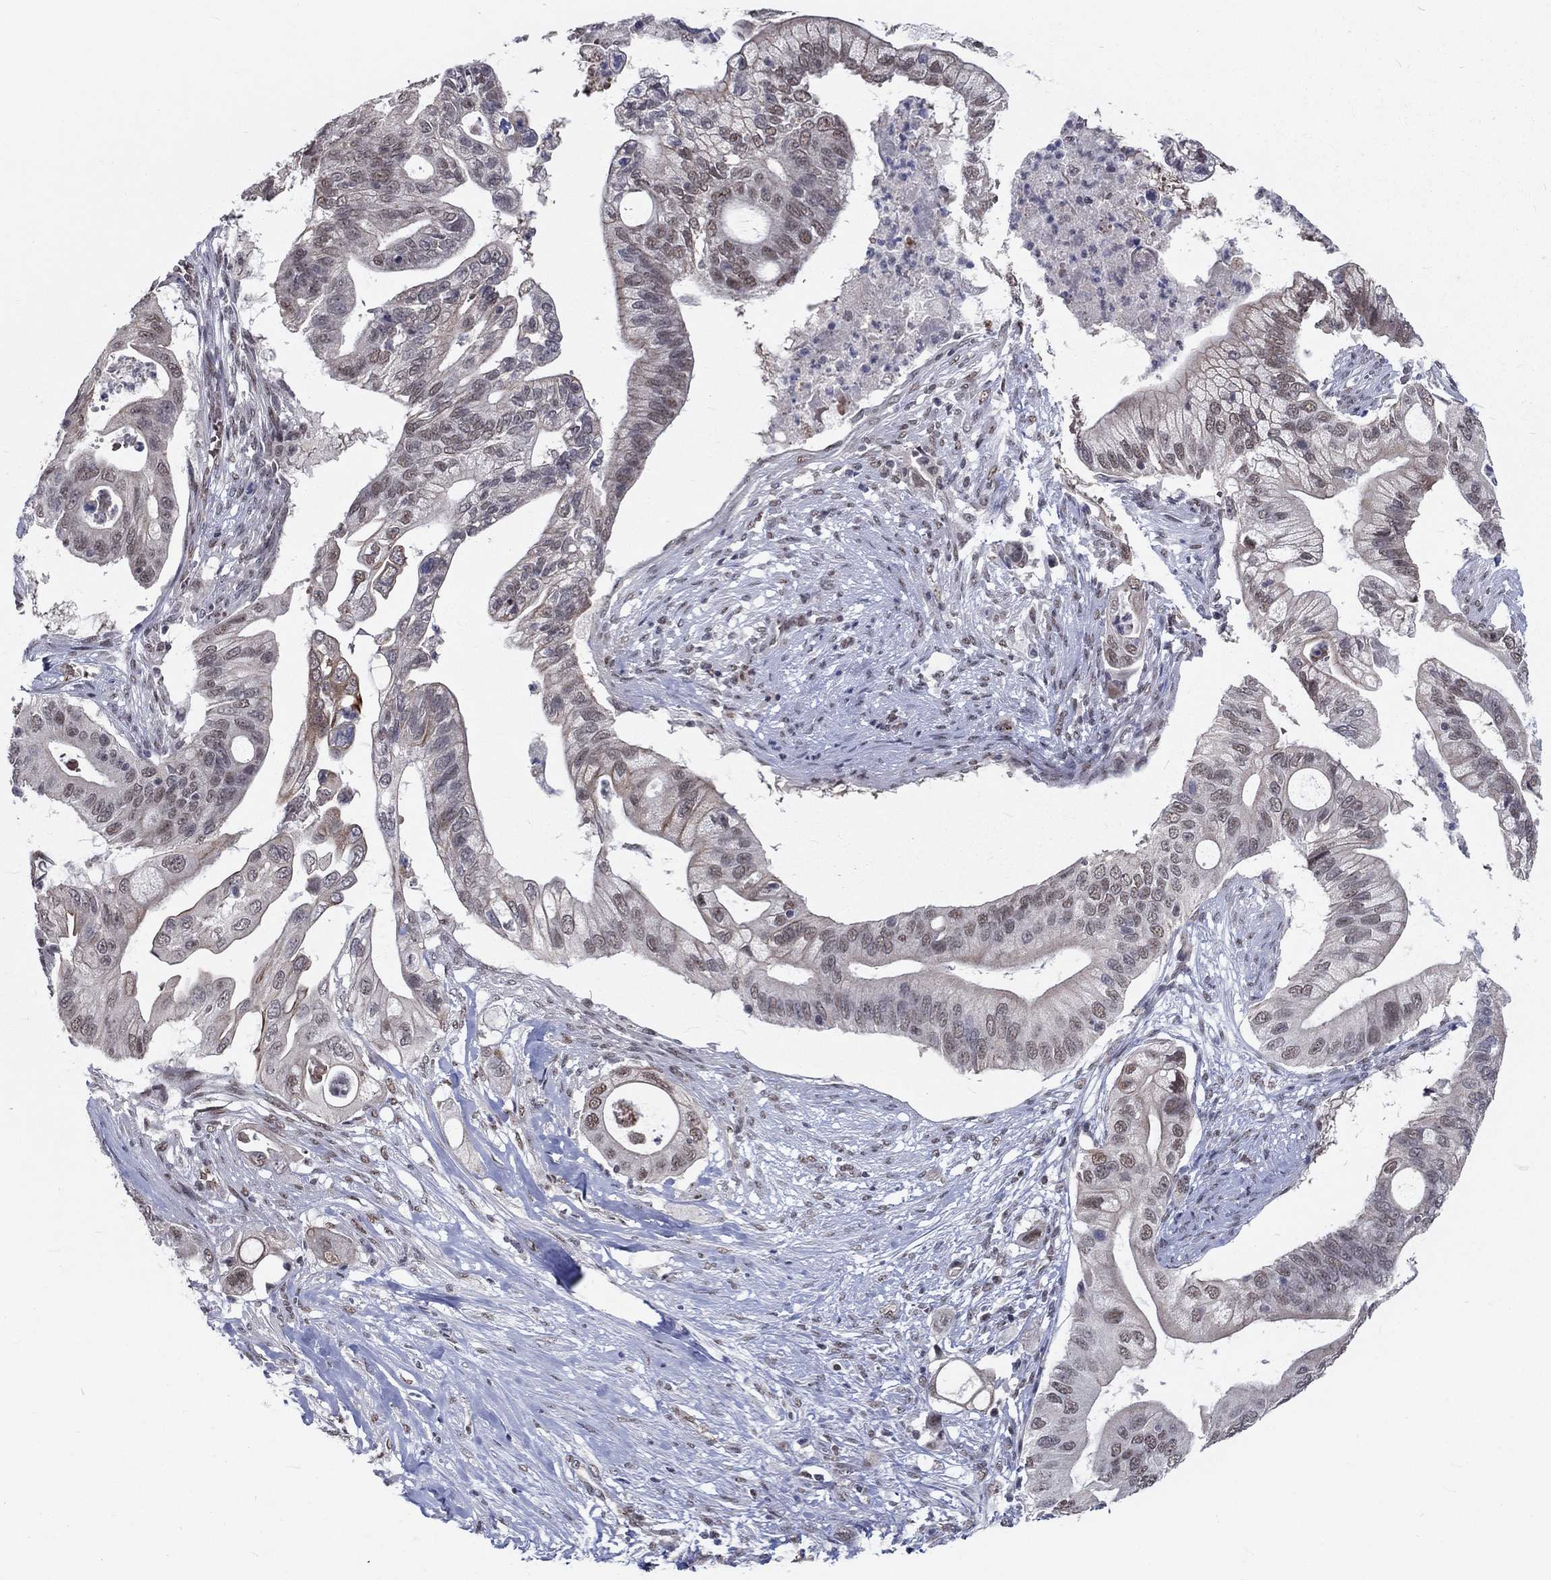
{"staining": {"intensity": "weak", "quantity": "<25%", "location": "cytoplasmic/membranous"}, "tissue": "pancreatic cancer", "cell_type": "Tumor cells", "image_type": "cancer", "snomed": [{"axis": "morphology", "description": "Adenocarcinoma, NOS"}, {"axis": "topography", "description": "Pancreas"}], "caption": "DAB immunohistochemical staining of adenocarcinoma (pancreatic) shows no significant positivity in tumor cells.", "gene": "ZBED1", "patient": {"sex": "female", "age": 72}}